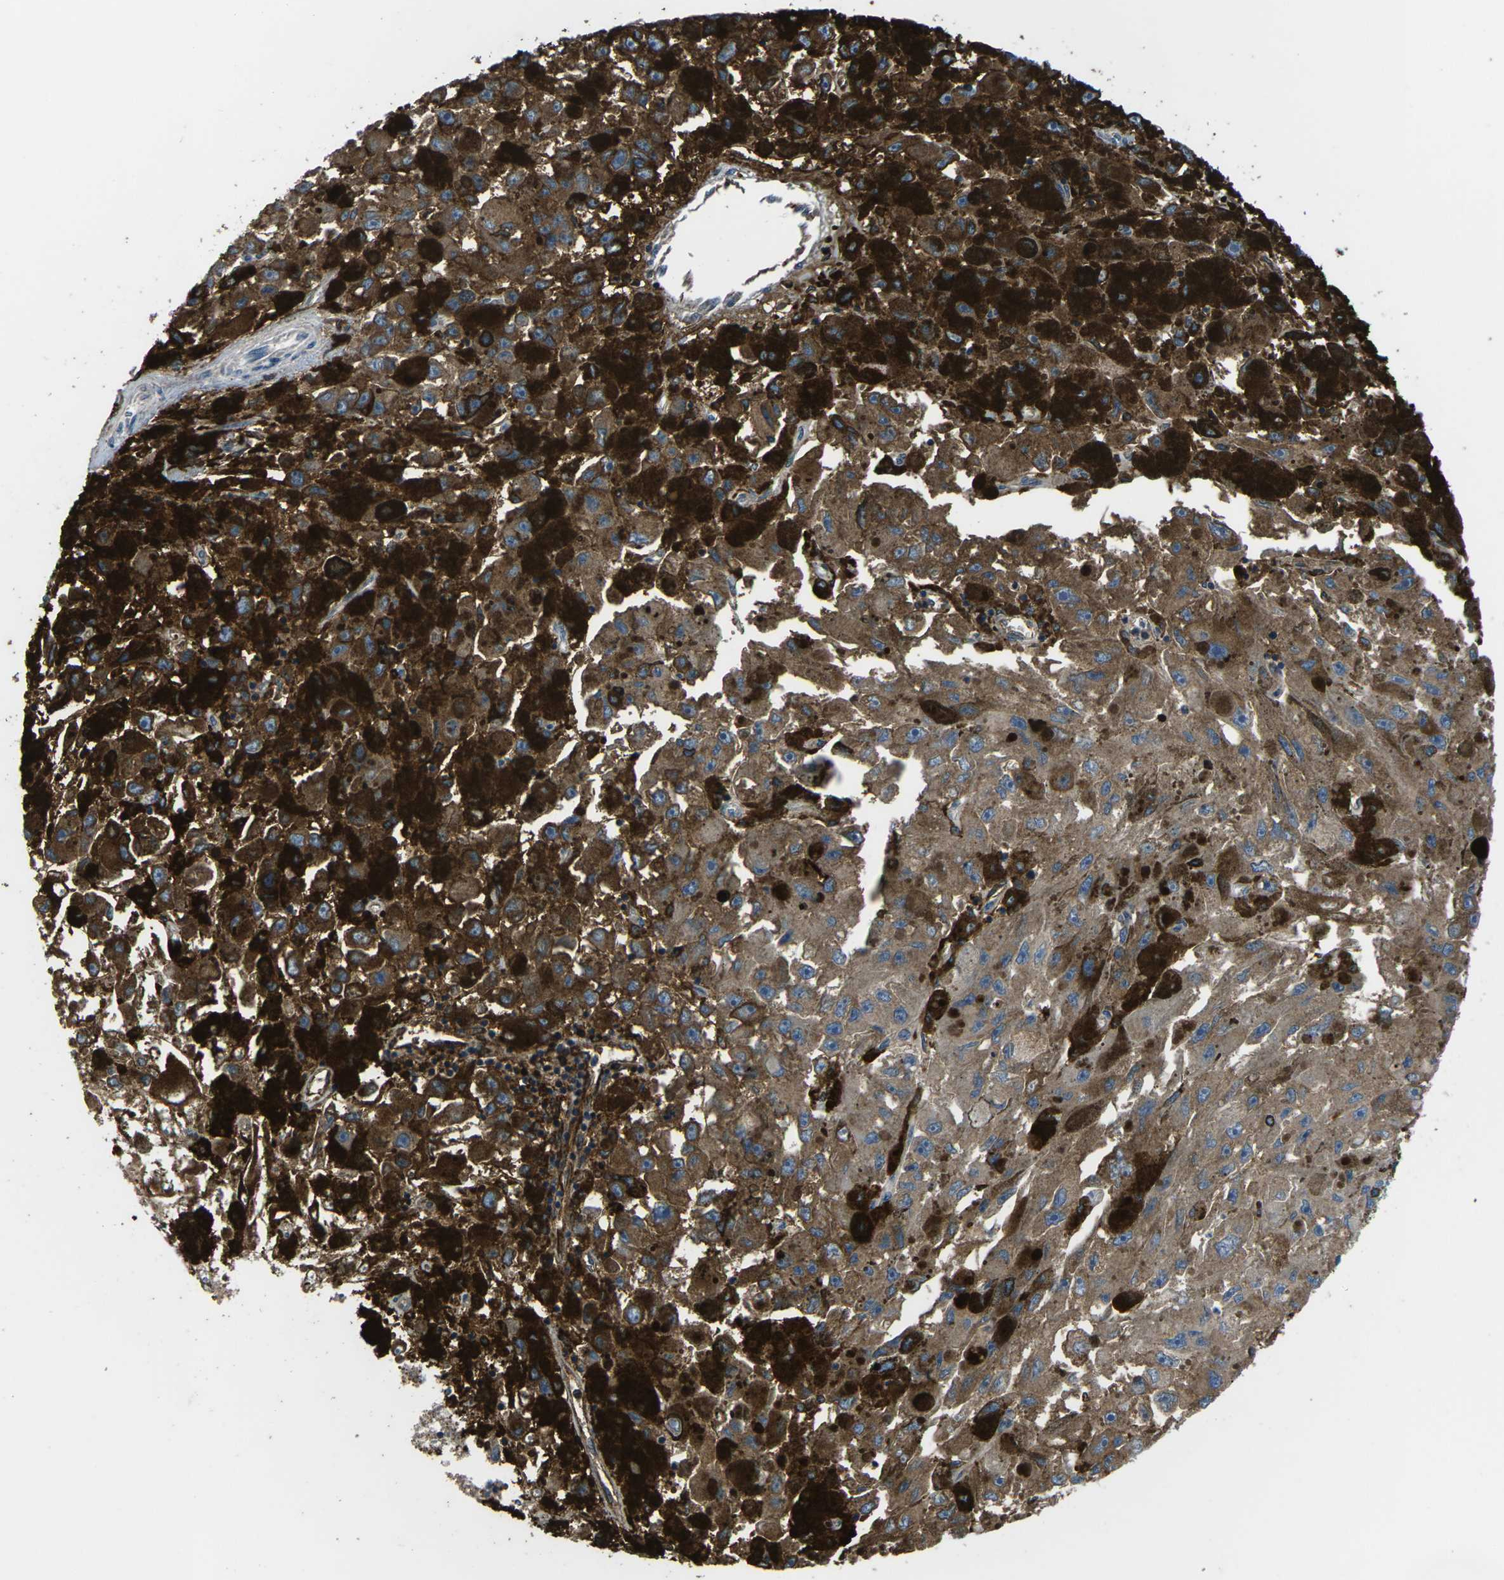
{"staining": {"intensity": "moderate", "quantity": ">75%", "location": "cytoplasmic/membranous"}, "tissue": "melanoma", "cell_type": "Tumor cells", "image_type": "cancer", "snomed": [{"axis": "morphology", "description": "Malignant melanoma, NOS"}, {"axis": "topography", "description": "Skin"}], "caption": "Malignant melanoma tissue reveals moderate cytoplasmic/membranous expression in approximately >75% of tumor cells, visualized by immunohistochemistry.", "gene": "PTPN1", "patient": {"sex": "female", "age": 104}}